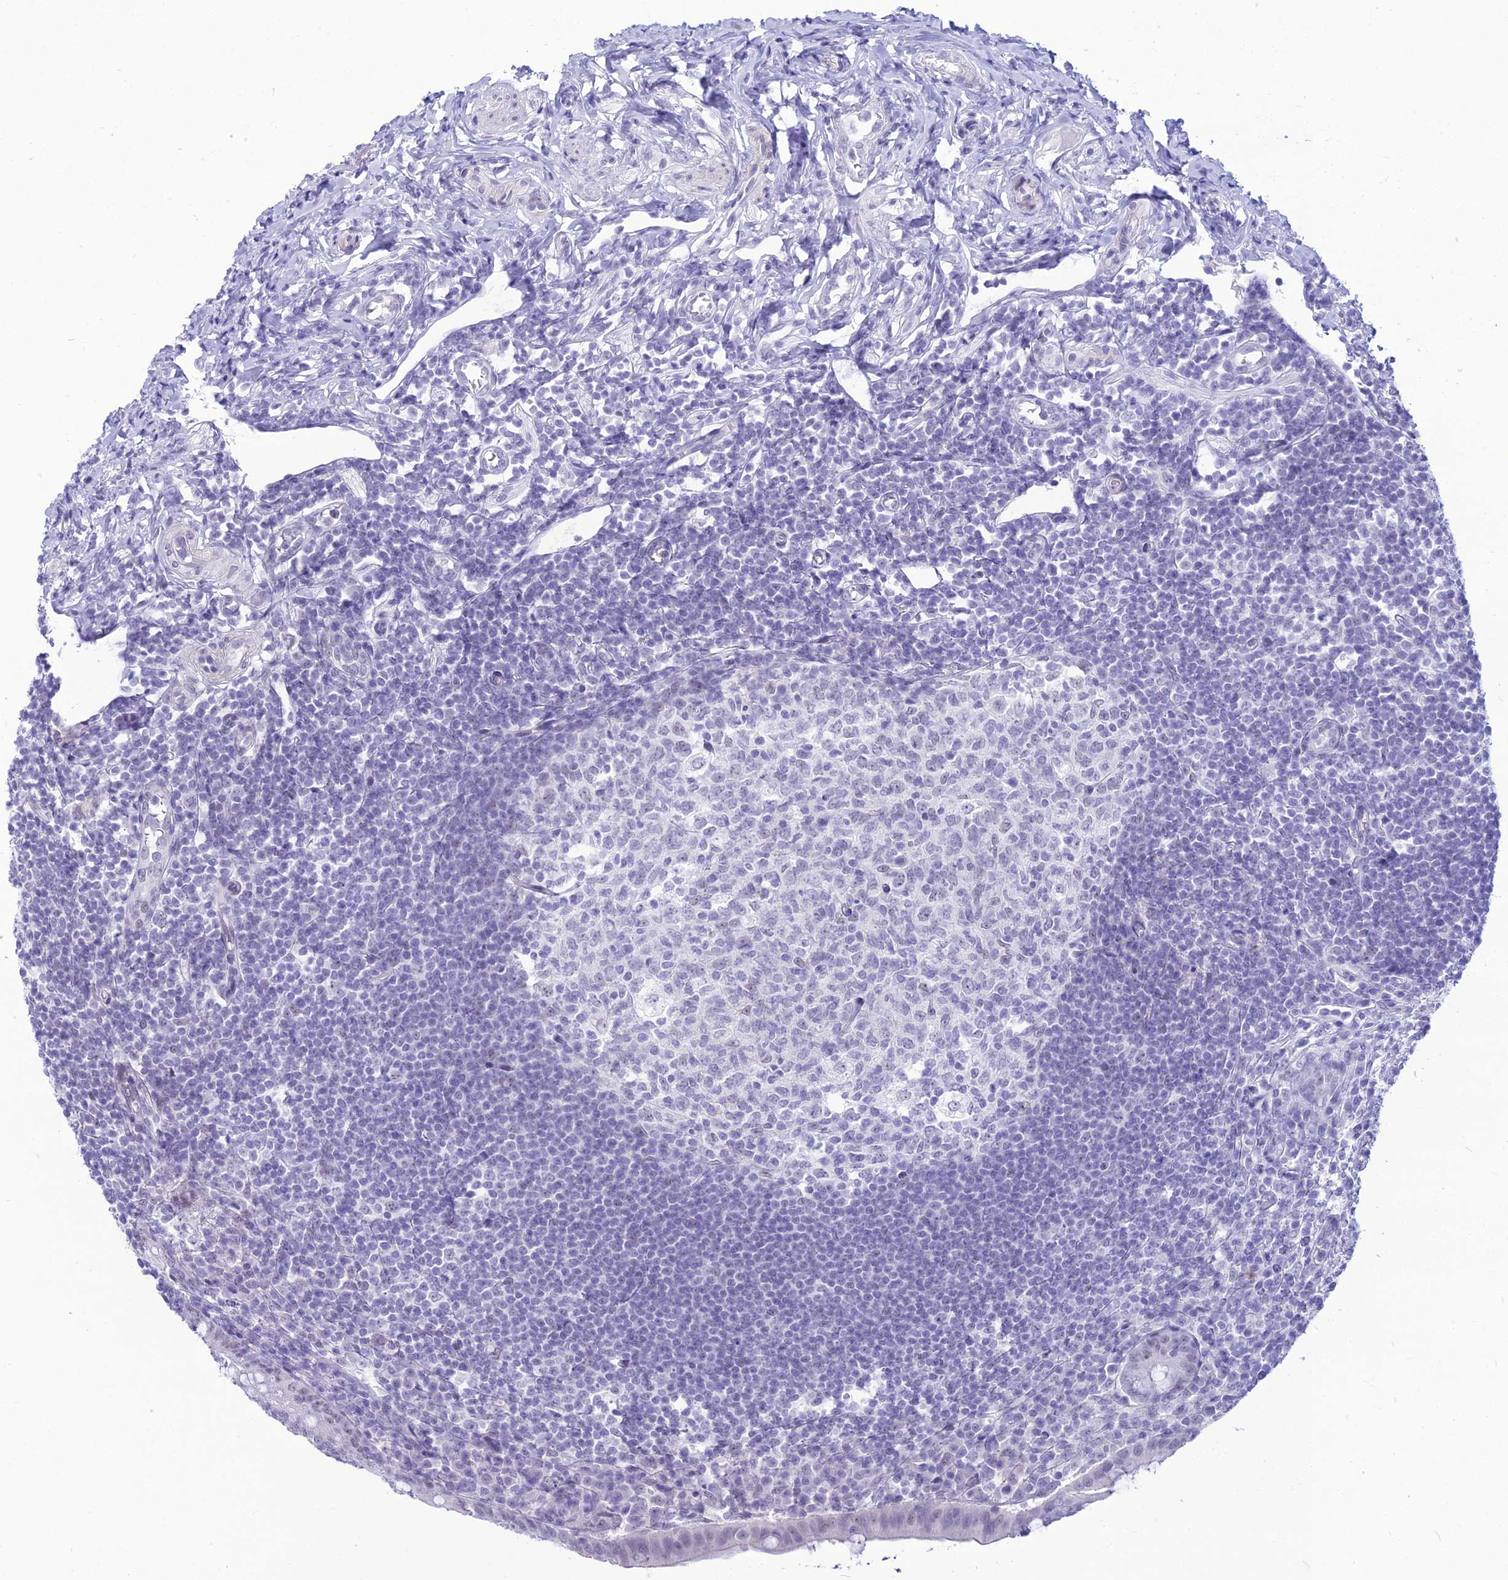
{"staining": {"intensity": "negative", "quantity": "none", "location": "none"}, "tissue": "appendix", "cell_type": "Glandular cells", "image_type": "normal", "snomed": [{"axis": "morphology", "description": "Normal tissue, NOS"}, {"axis": "topography", "description": "Appendix"}], "caption": "This image is of normal appendix stained with immunohistochemistry (IHC) to label a protein in brown with the nuclei are counter-stained blue. There is no staining in glandular cells.", "gene": "DHX40", "patient": {"sex": "female", "age": 33}}